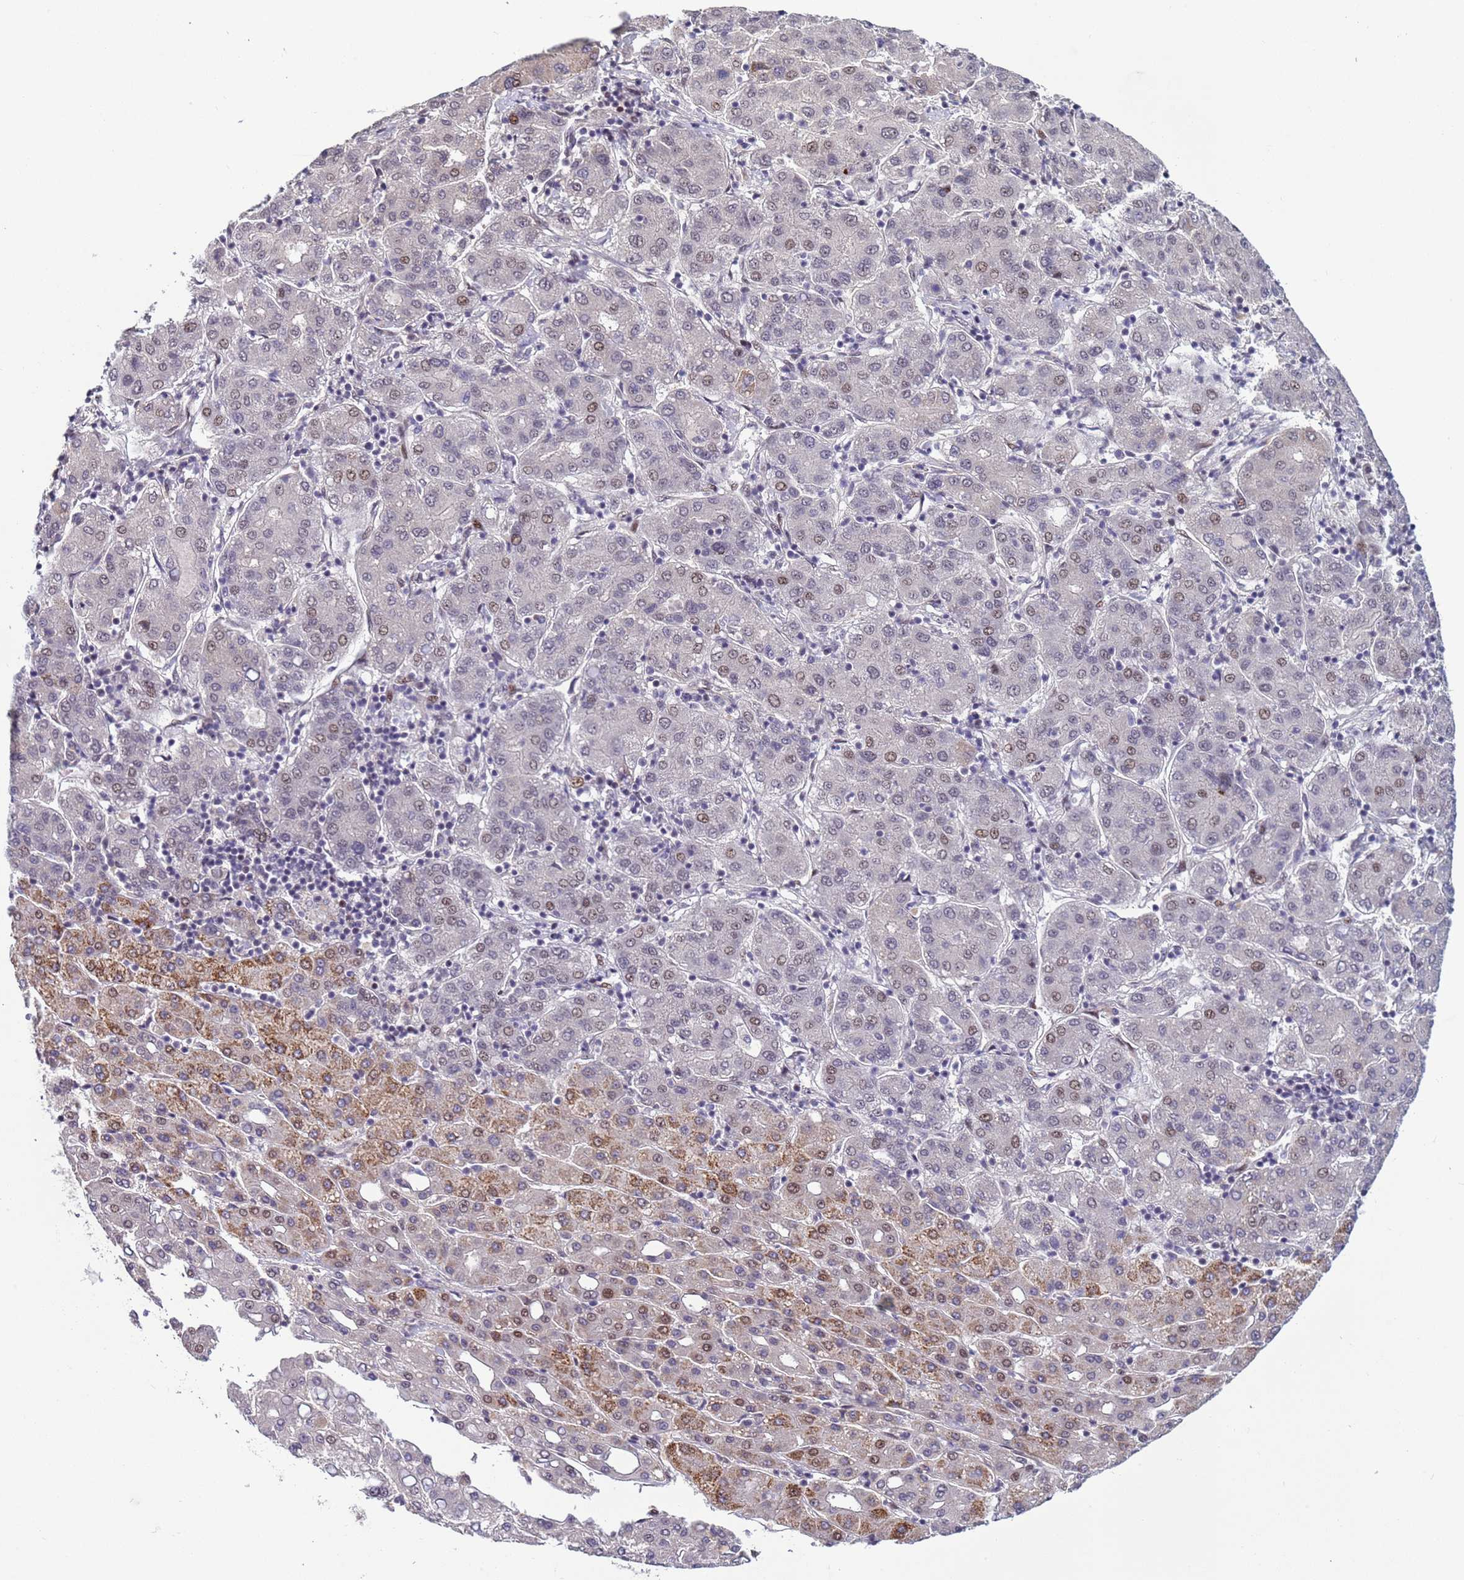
{"staining": {"intensity": "moderate", "quantity": "<25%", "location": "cytoplasmic/membranous,nuclear"}, "tissue": "liver cancer", "cell_type": "Tumor cells", "image_type": "cancer", "snomed": [{"axis": "morphology", "description": "Carcinoma, Hepatocellular, NOS"}, {"axis": "topography", "description": "Liver"}], "caption": "Human hepatocellular carcinoma (liver) stained with a protein marker shows moderate staining in tumor cells.", "gene": "SHC3", "patient": {"sex": "male", "age": 65}}